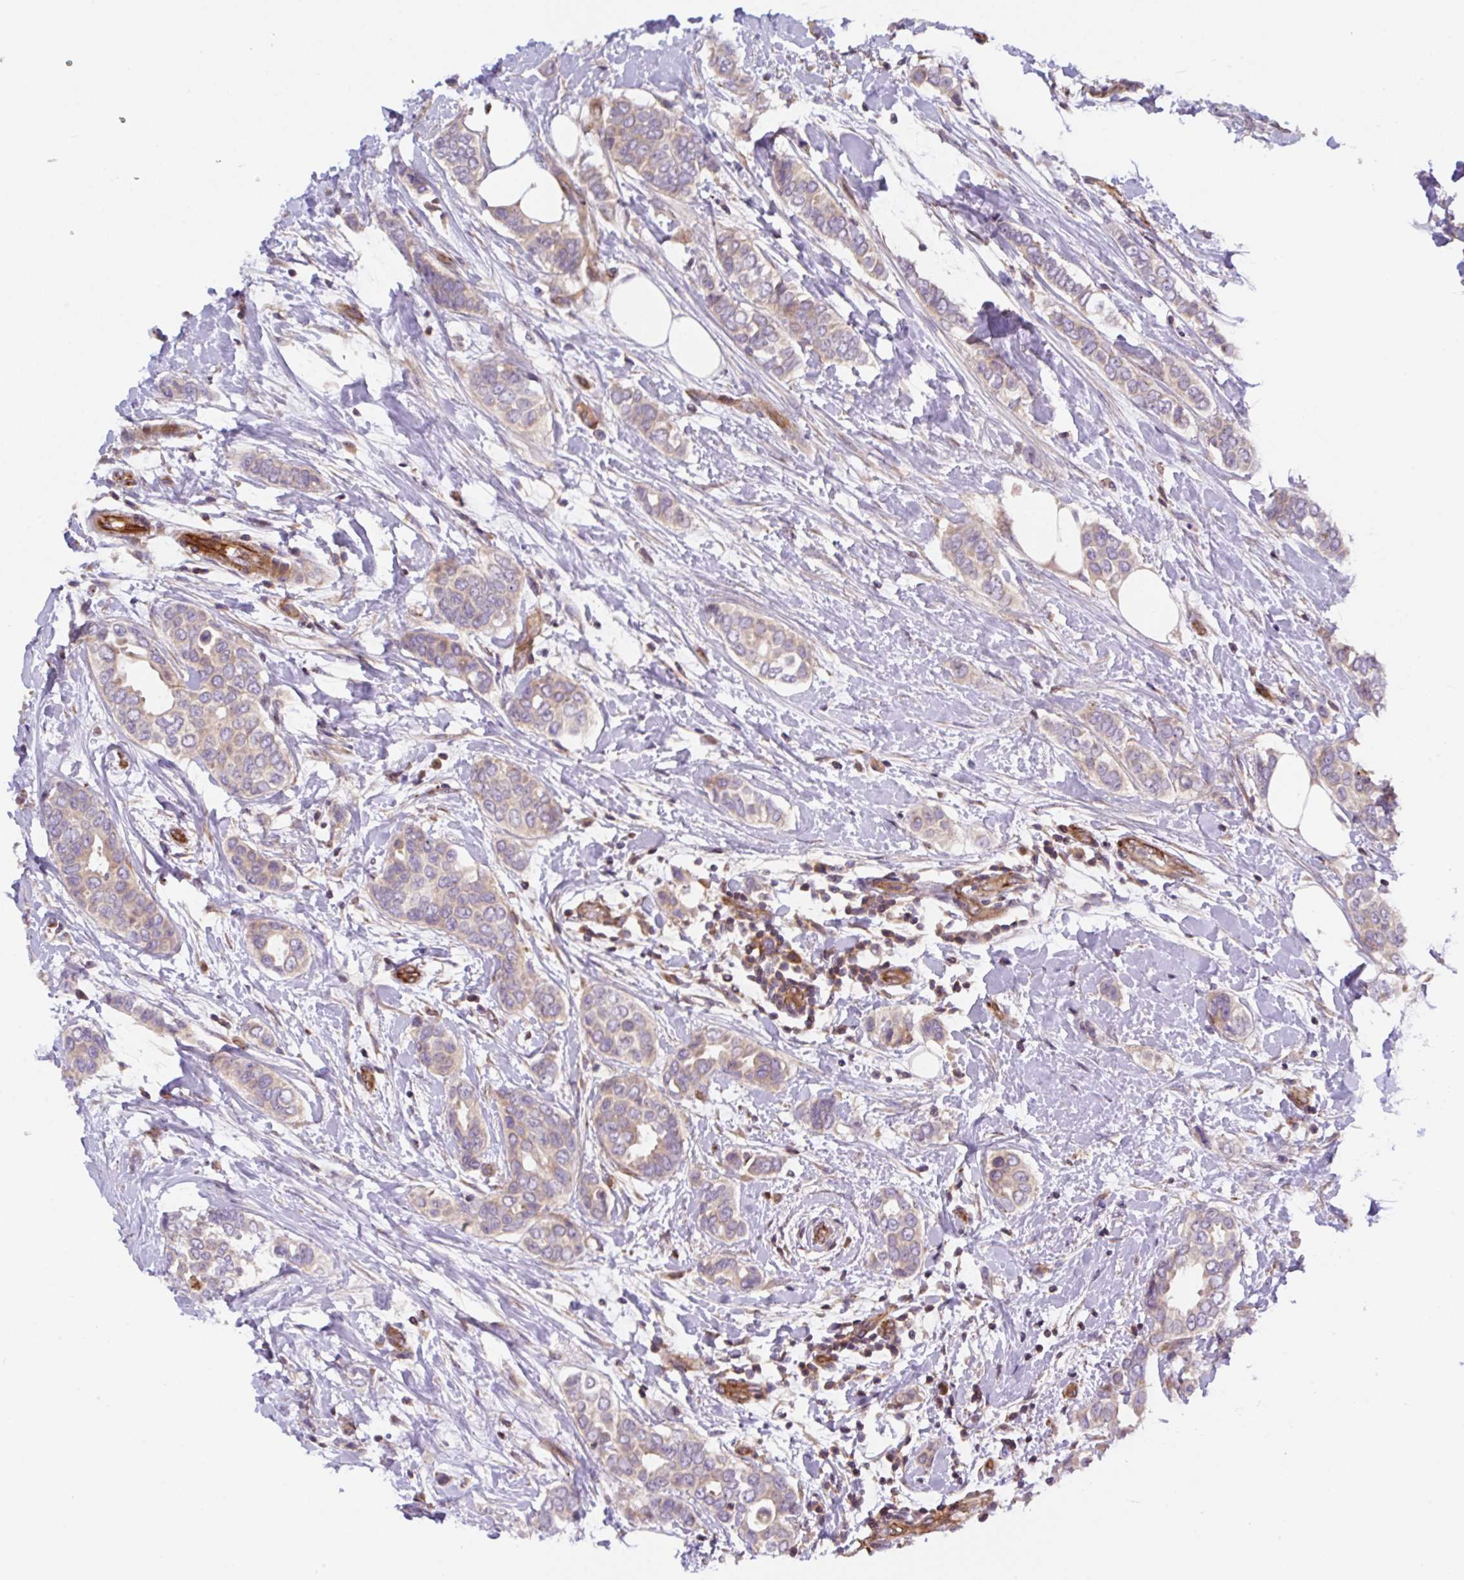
{"staining": {"intensity": "weak", "quantity": "<25%", "location": "cytoplasmic/membranous"}, "tissue": "breast cancer", "cell_type": "Tumor cells", "image_type": "cancer", "snomed": [{"axis": "morphology", "description": "Lobular carcinoma"}, {"axis": "topography", "description": "Breast"}], "caption": "DAB (3,3'-diaminobenzidine) immunohistochemical staining of human lobular carcinoma (breast) exhibits no significant staining in tumor cells.", "gene": "APOBEC3D", "patient": {"sex": "female", "age": 51}}